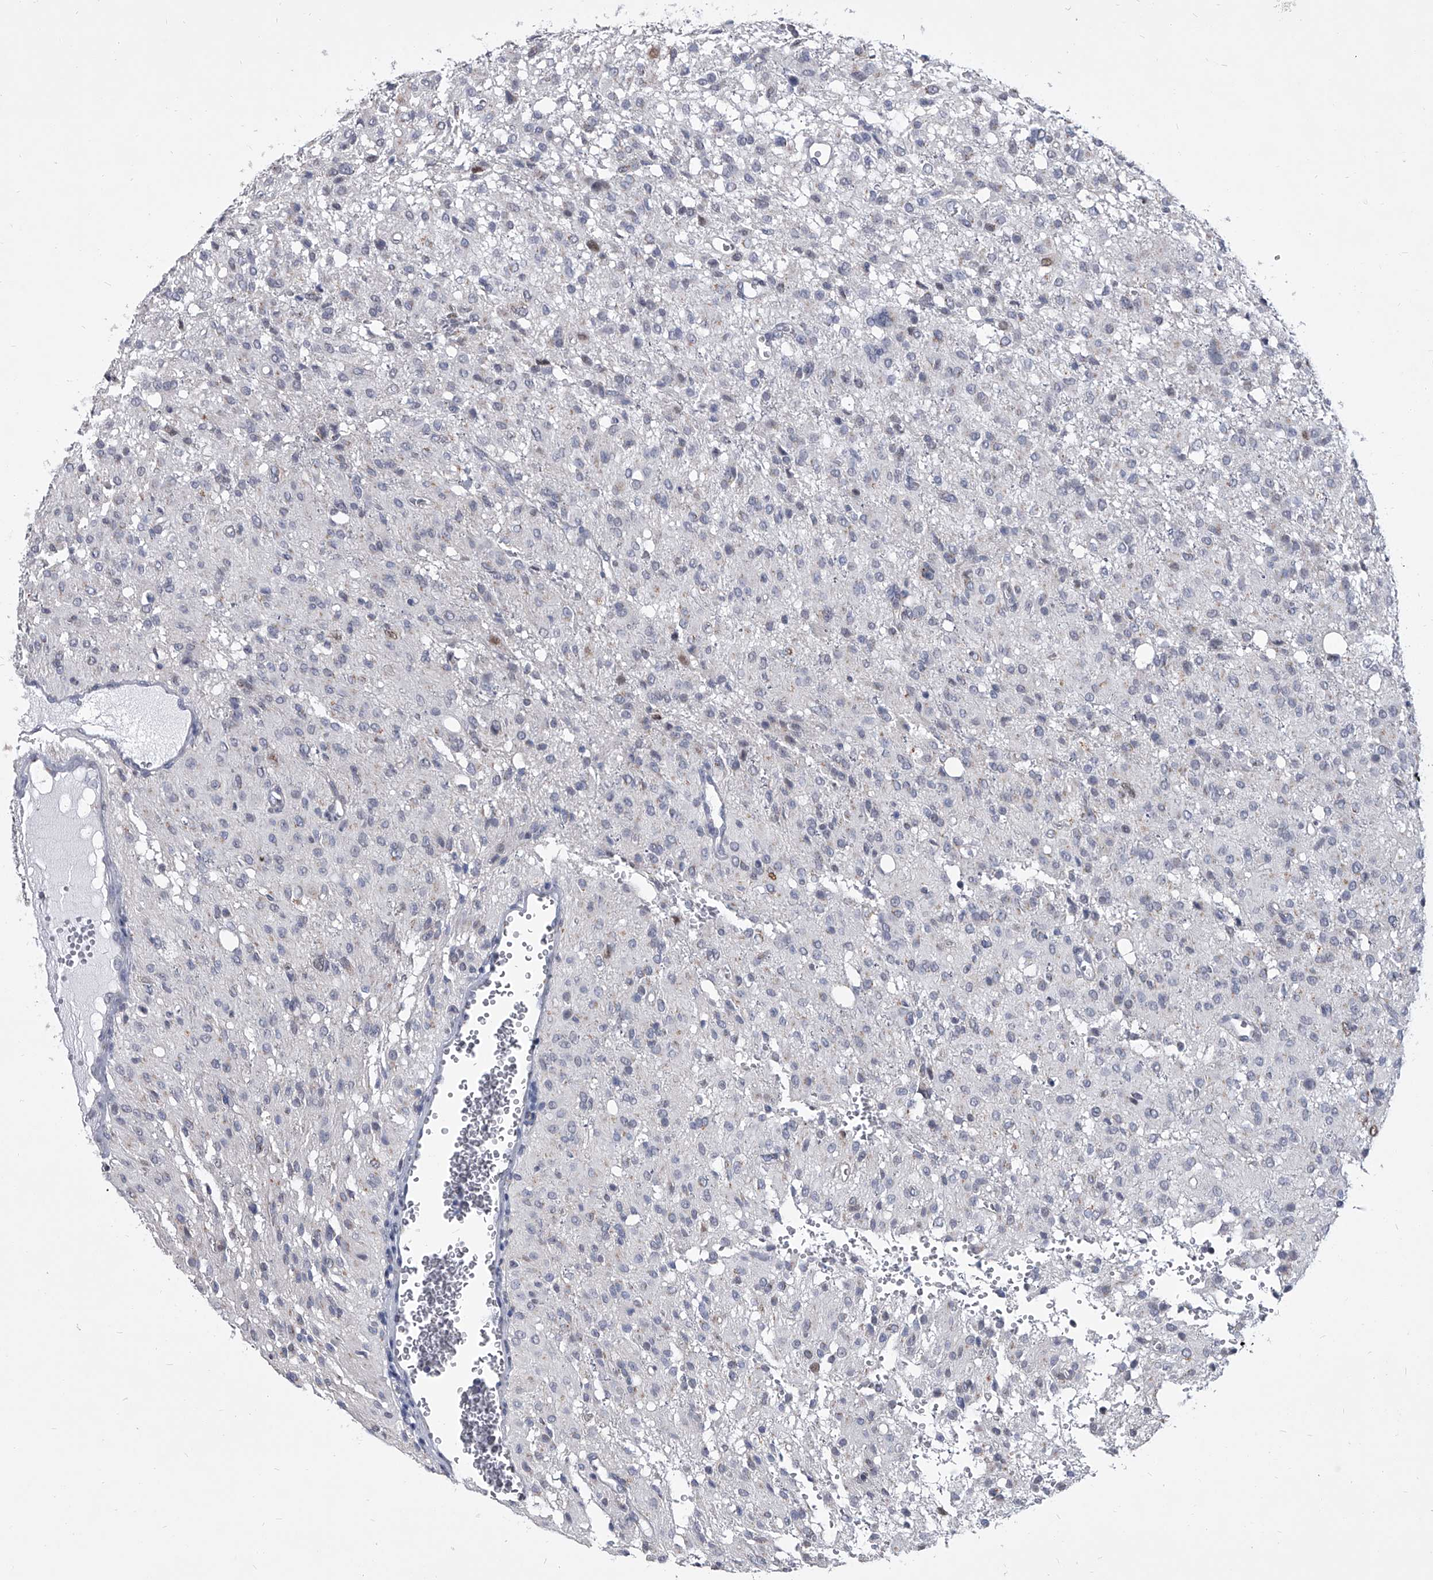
{"staining": {"intensity": "moderate", "quantity": "<25%", "location": "nuclear"}, "tissue": "glioma", "cell_type": "Tumor cells", "image_type": "cancer", "snomed": [{"axis": "morphology", "description": "Glioma, malignant, High grade"}, {"axis": "topography", "description": "Brain"}], "caption": "Glioma tissue displays moderate nuclear staining in approximately <25% of tumor cells, visualized by immunohistochemistry.", "gene": "EVA1C", "patient": {"sex": "female", "age": 59}}